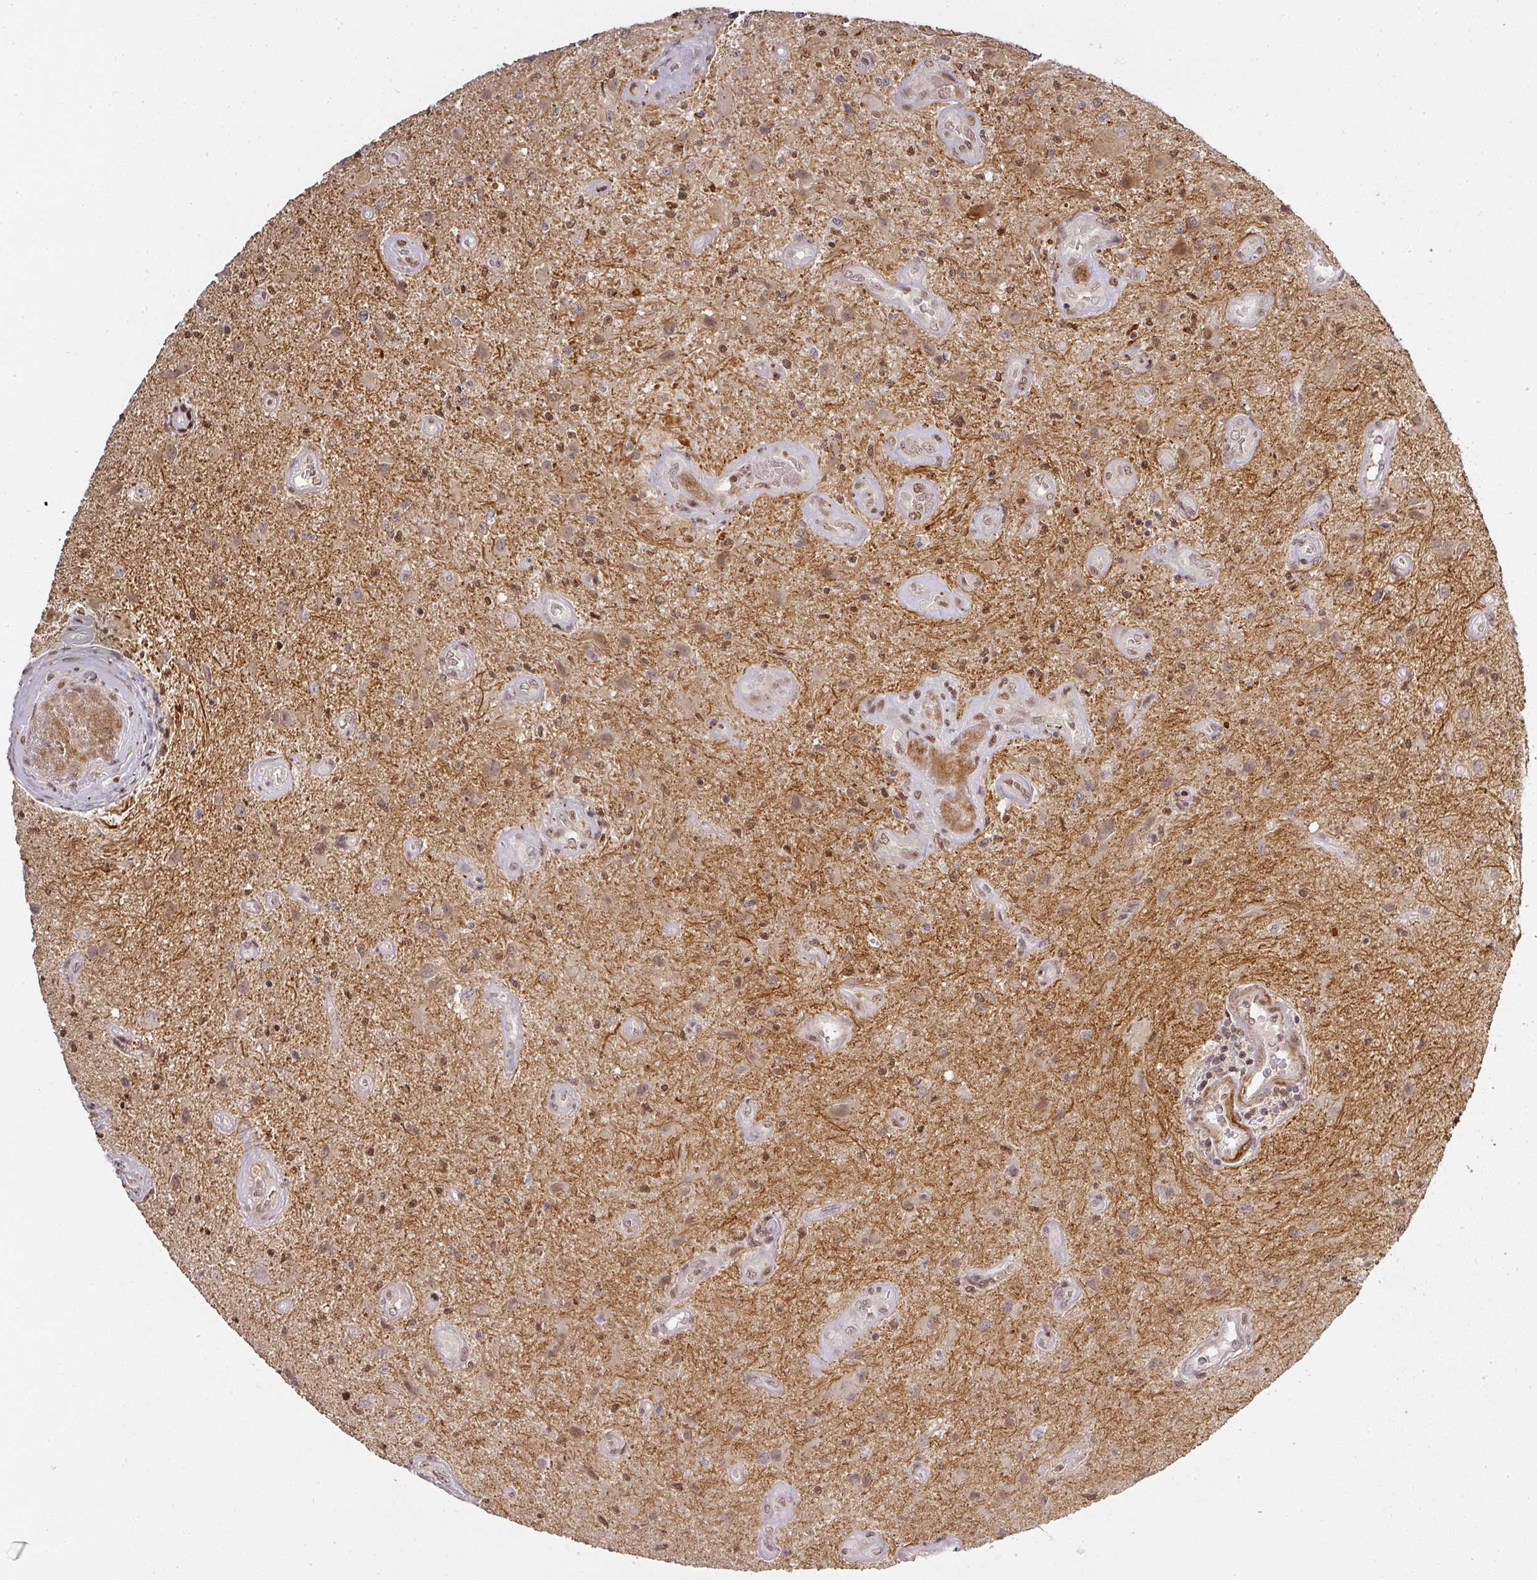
{"staining": {"intensity": "moderate", "quantity": "25%-75%", "location": "nuclear"}, "tissue": "glioma", "cell_type": "Tumor cells", "image_type": "cancer", "snomed": [{"axis": "morphology", "description": "Glioma, malignant, High grade"}, {"axis": "topography", "description": "Brain"}], "caption": "Protein staining displays moderate nuclear expression in about 25%-75% of tumor cells in glioma. (DAB IHC with brightfield microscopy, high magnification).", "gene": "GPRIN2", "patient": {"sex": "male", "age": 67}}